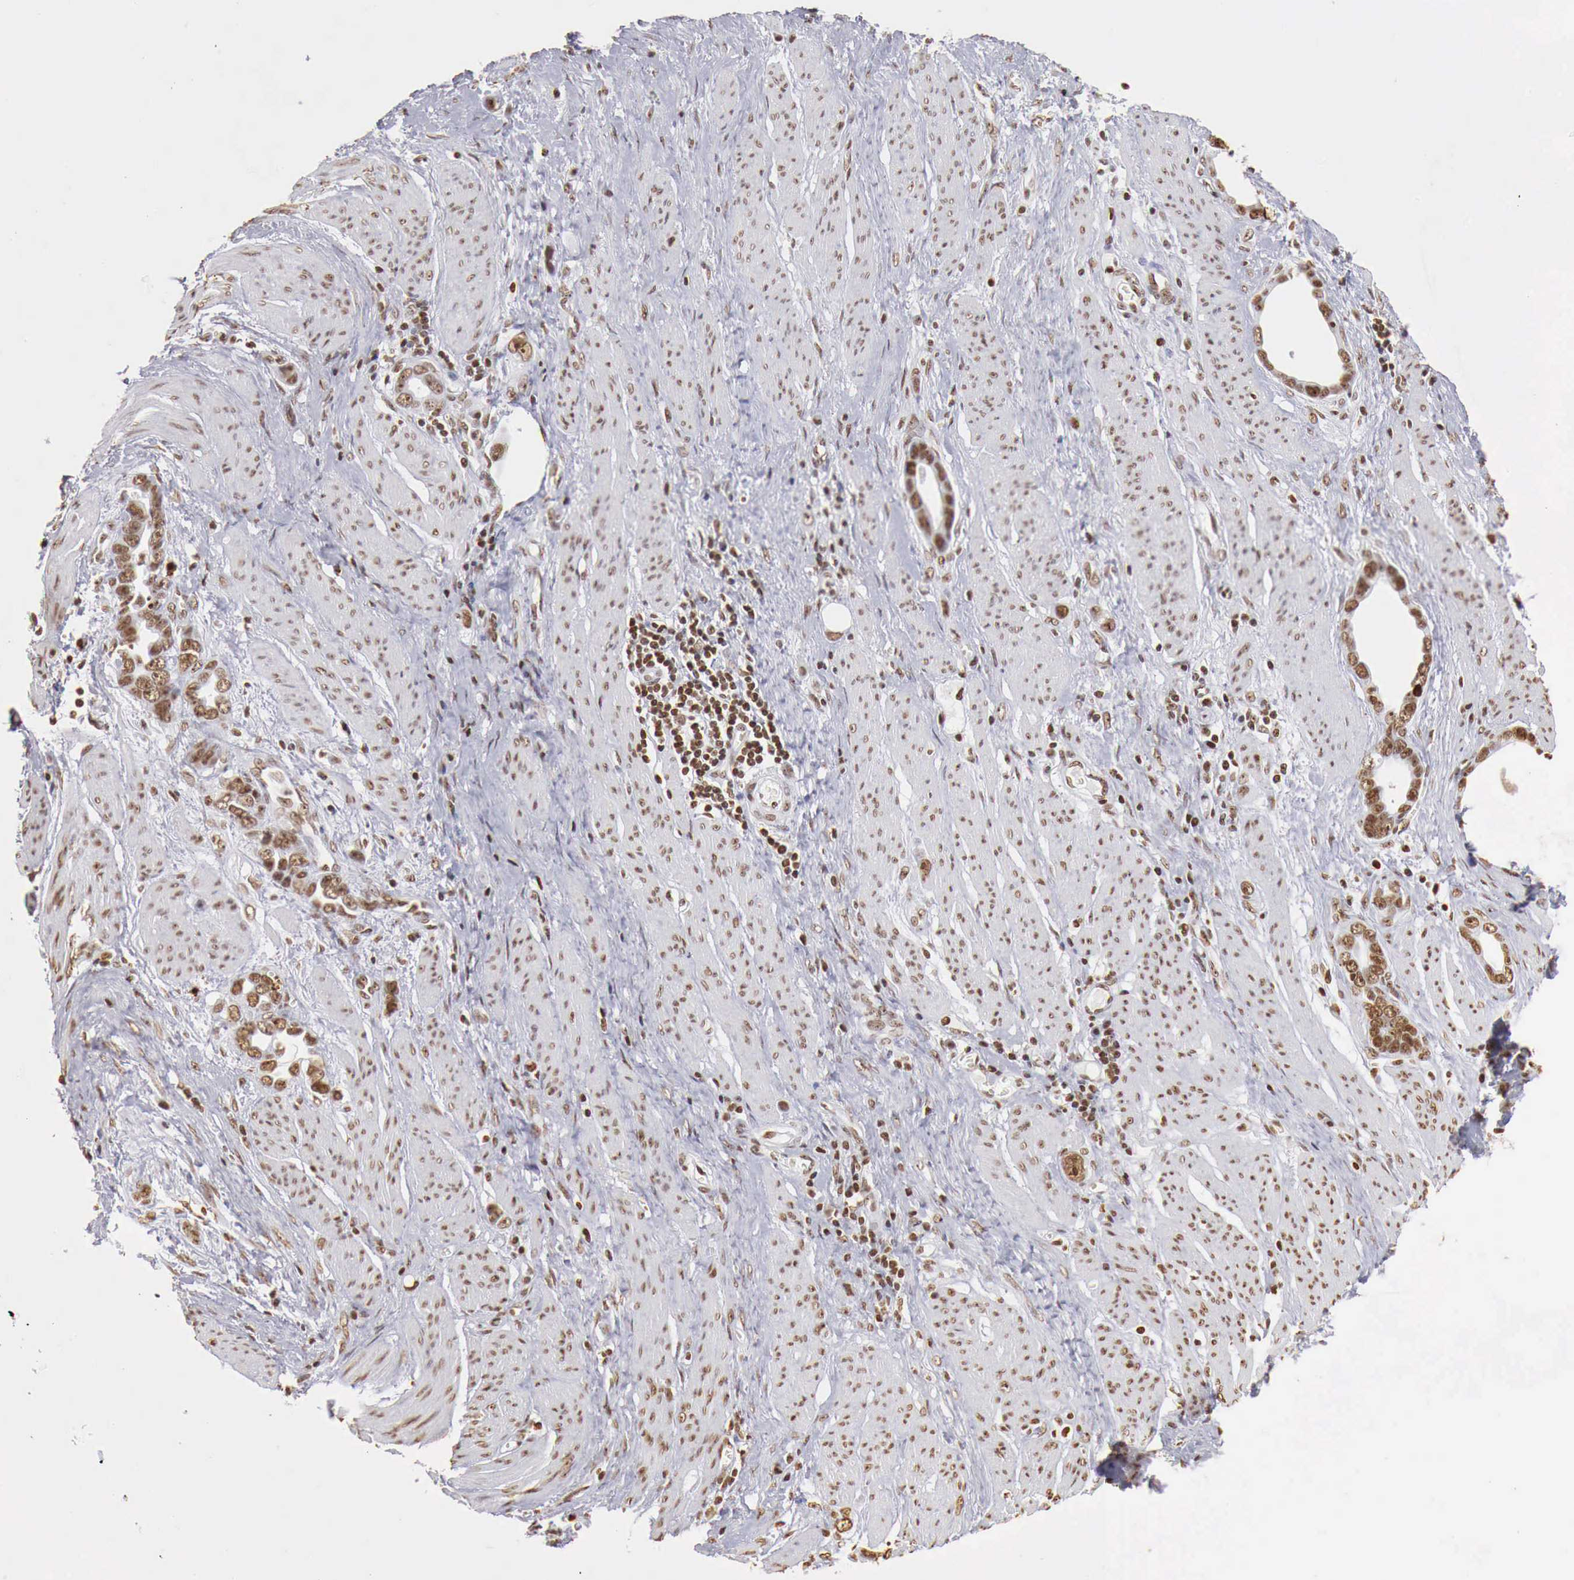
{"staining": {"intensity": "strong", "quantity": ">75%", "location": "nuclear"}, "tissue": "stomach cancer", "cell_type": "Tumor cells", "image_type": "cancer", "snomed": [{"axis": "morphology", "description": "Adenocarcinoma, NOS"}, {"axis": "topography", "description": "Stomach"}], "caption": "Stomach cancer (adenocarcinoma) stained with IHC displays strong nuclear expression in about >75% of tumor cells.", "gene": "DKC1", "patient": {"sex": "male", "age": 78}}